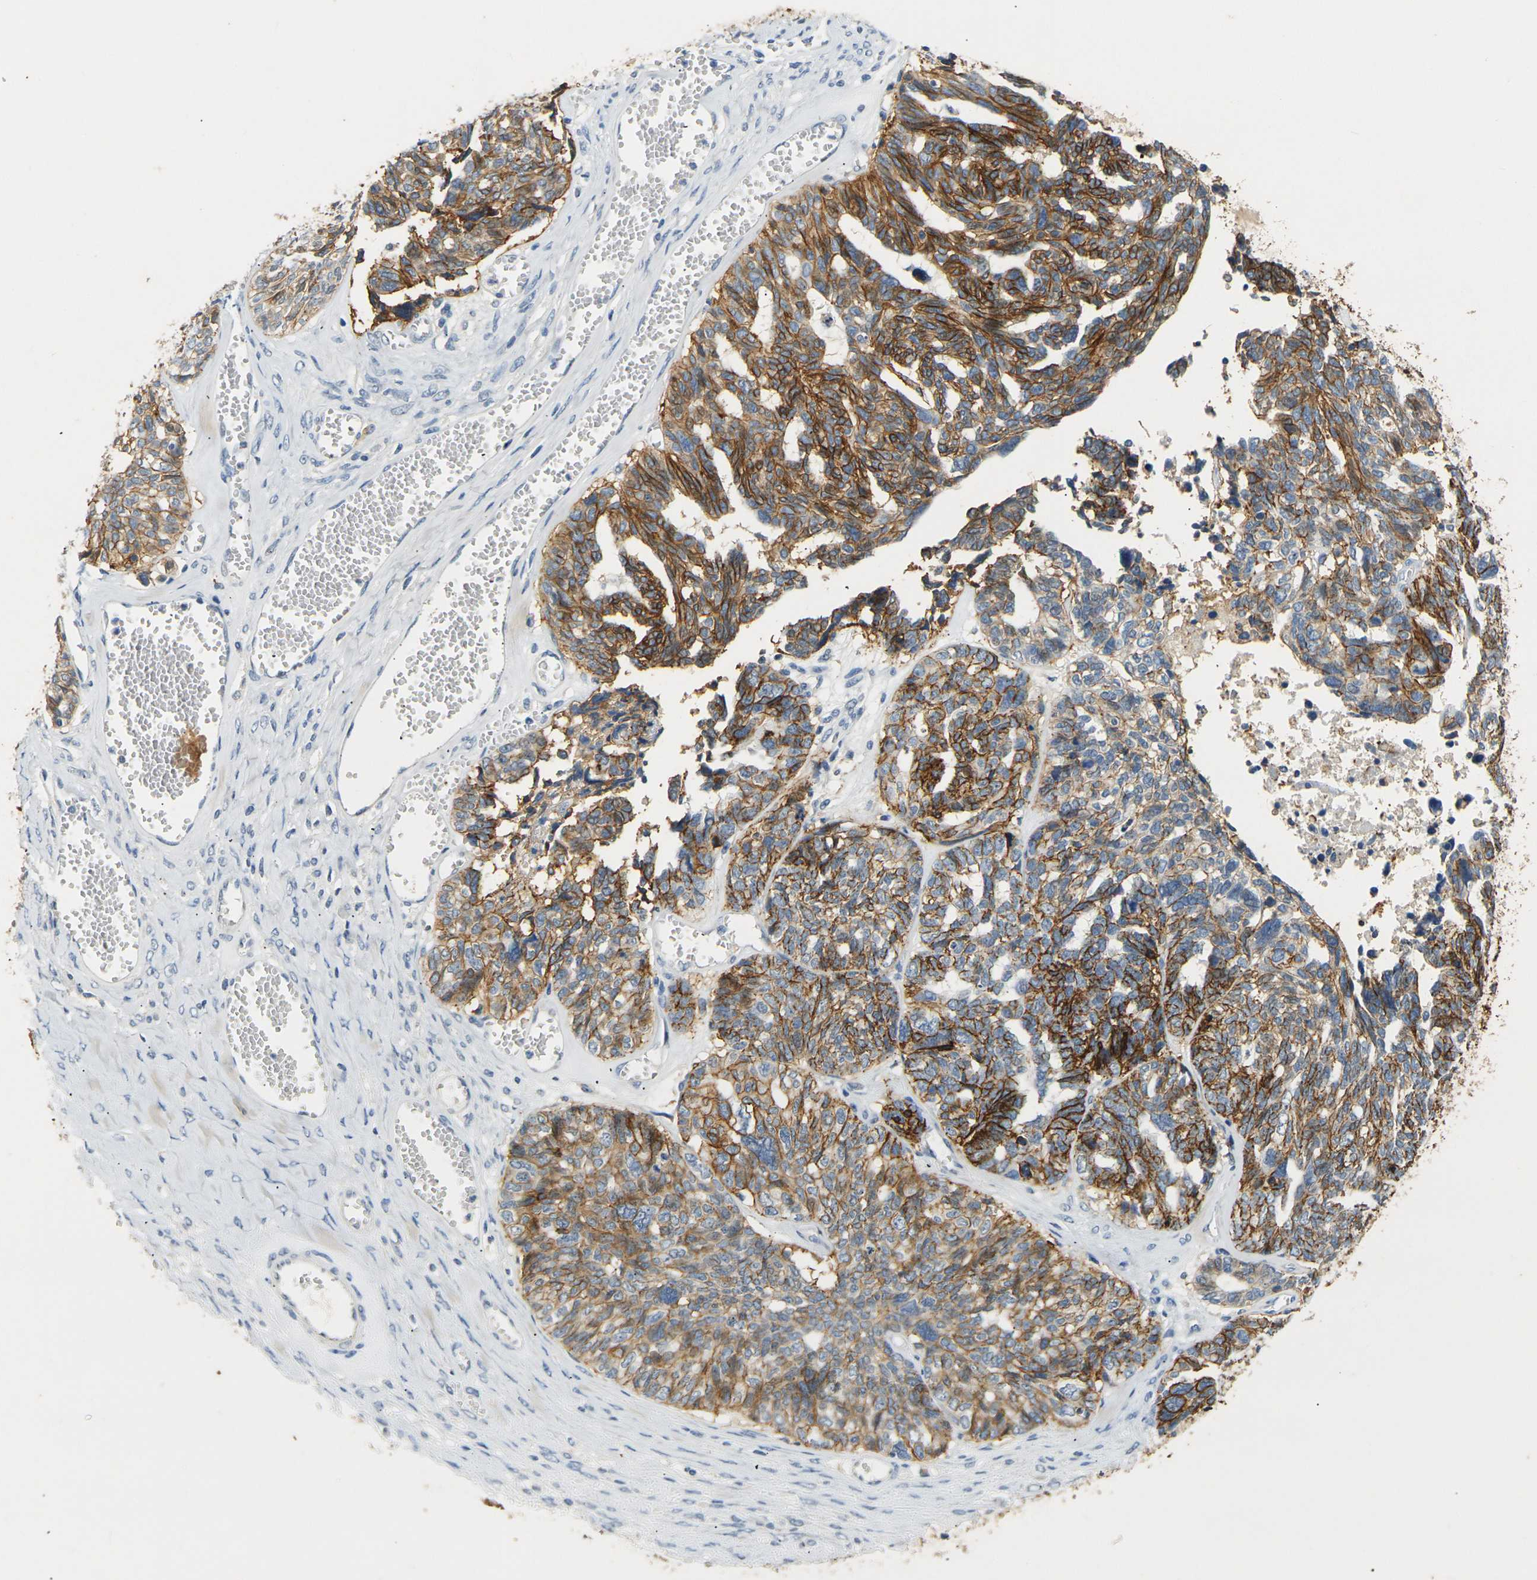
{"staining": {"intensity": "strong", "quantity": ">75%", "location": "cytoplasmic/membranous"}, "tissue": "ovarian cancer", "cell_type": "Tumor cells", "image_type": "cancer", "snomed": [{"axis": "morphology", "description": "Cystadenocarcinoma, serous, NOS"}, {"axis": "topography", "description": "Ovary"}], "caption": "Protein expression analysis of ovarian serous cystadenocarcinoma shows strong cytoplasmic/membranous staining in approximately >75% of tumor cells.", "gene": "CLDN7", "patient": {"sex": "female", "age": 79}}